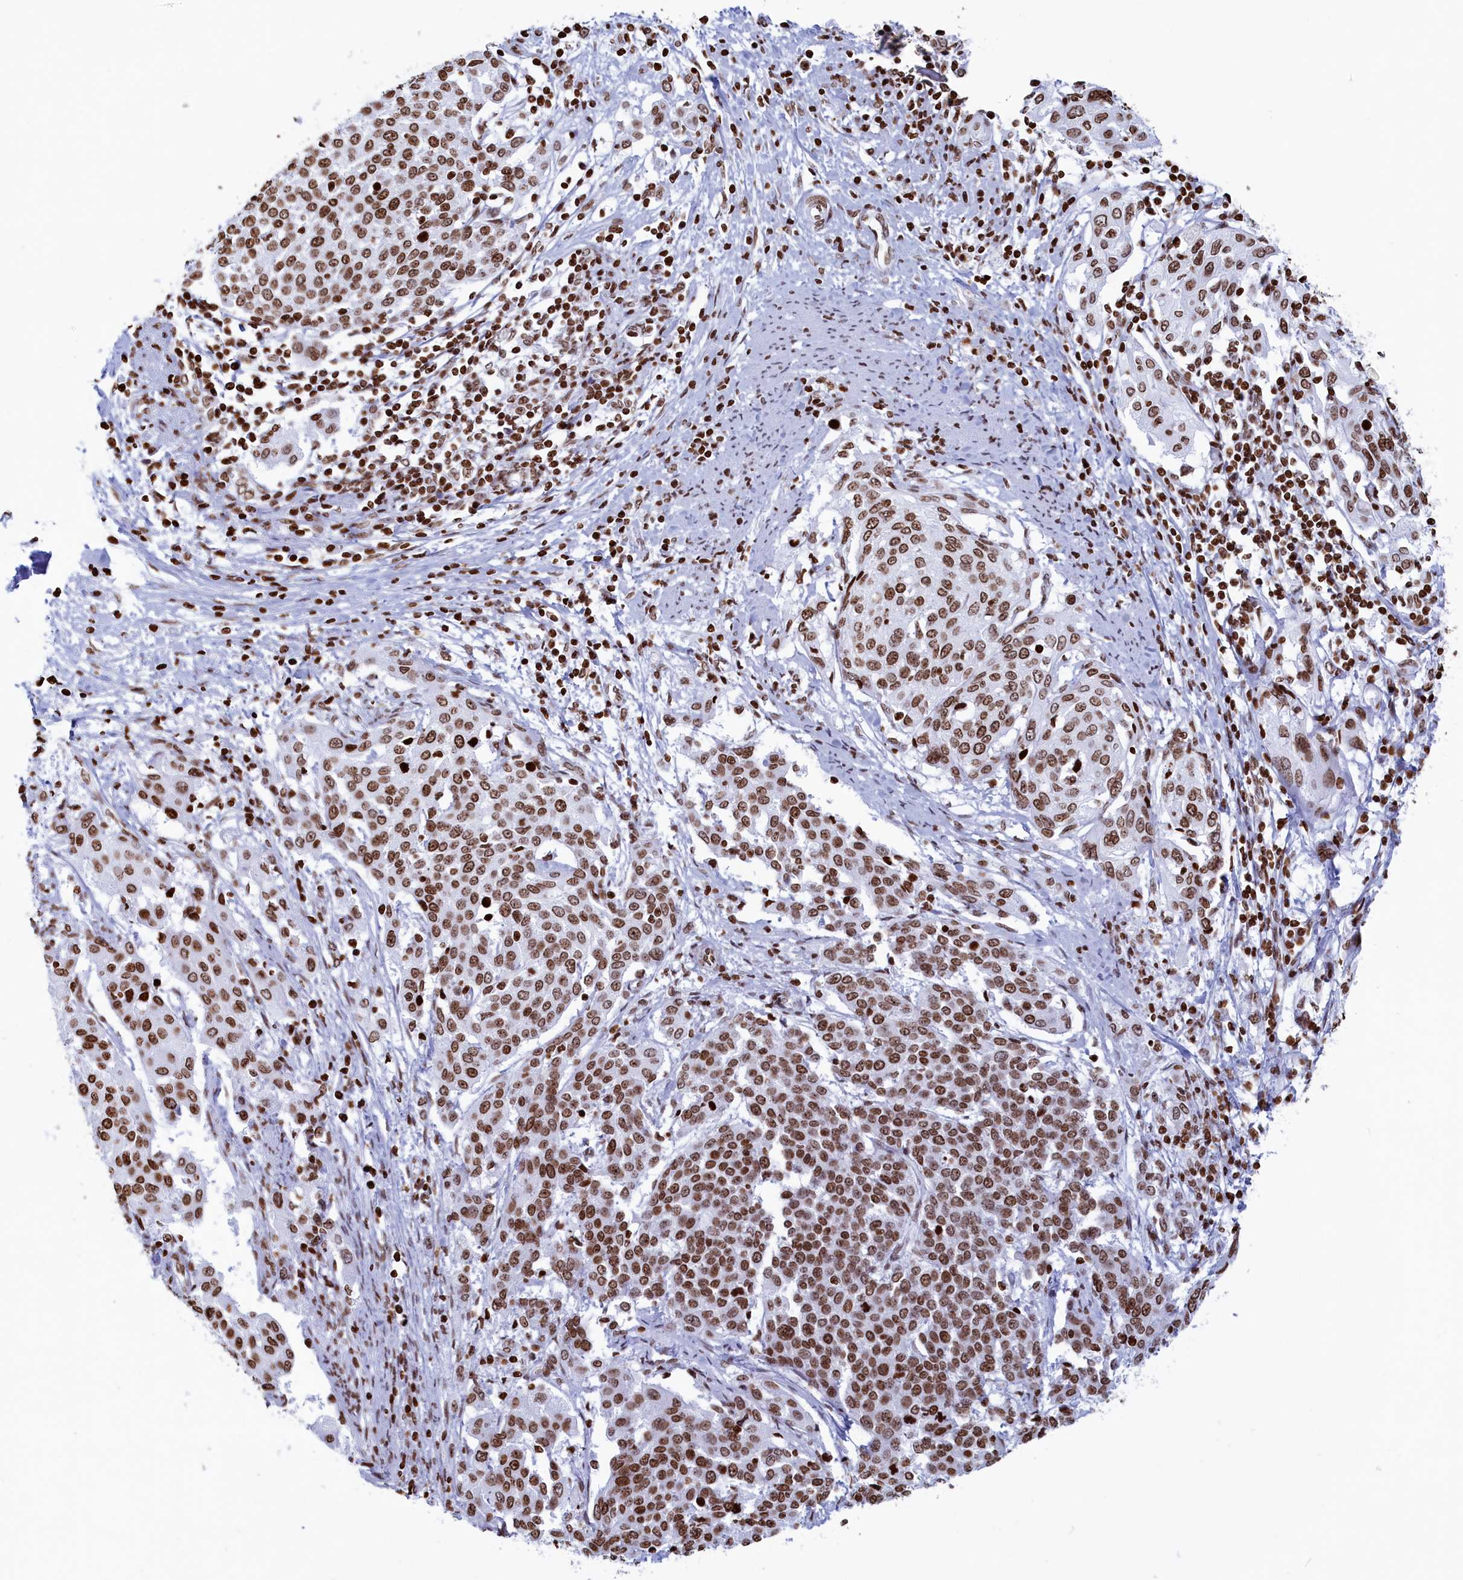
{"staining": {"intensity": "strong", "quantity": ">75%", "location": "nuclear"}, "tissue": "cervical cancer", "cell_type": "Tumor cells", "image_type": "cancer", "snomed": [{"axis": "morphology", "description": "Squamous cell carcinoma, NOS"}, {"axis": "topography", "description": "Cervix"}], "caption": "Tumor cells demonstrate high levels of strong nuclear staining in approximately >75% of cells in cervical squamous cell carcinoma.", "gene": "APOBEC3A", "patient": {"sex": "female", "age": 44}}